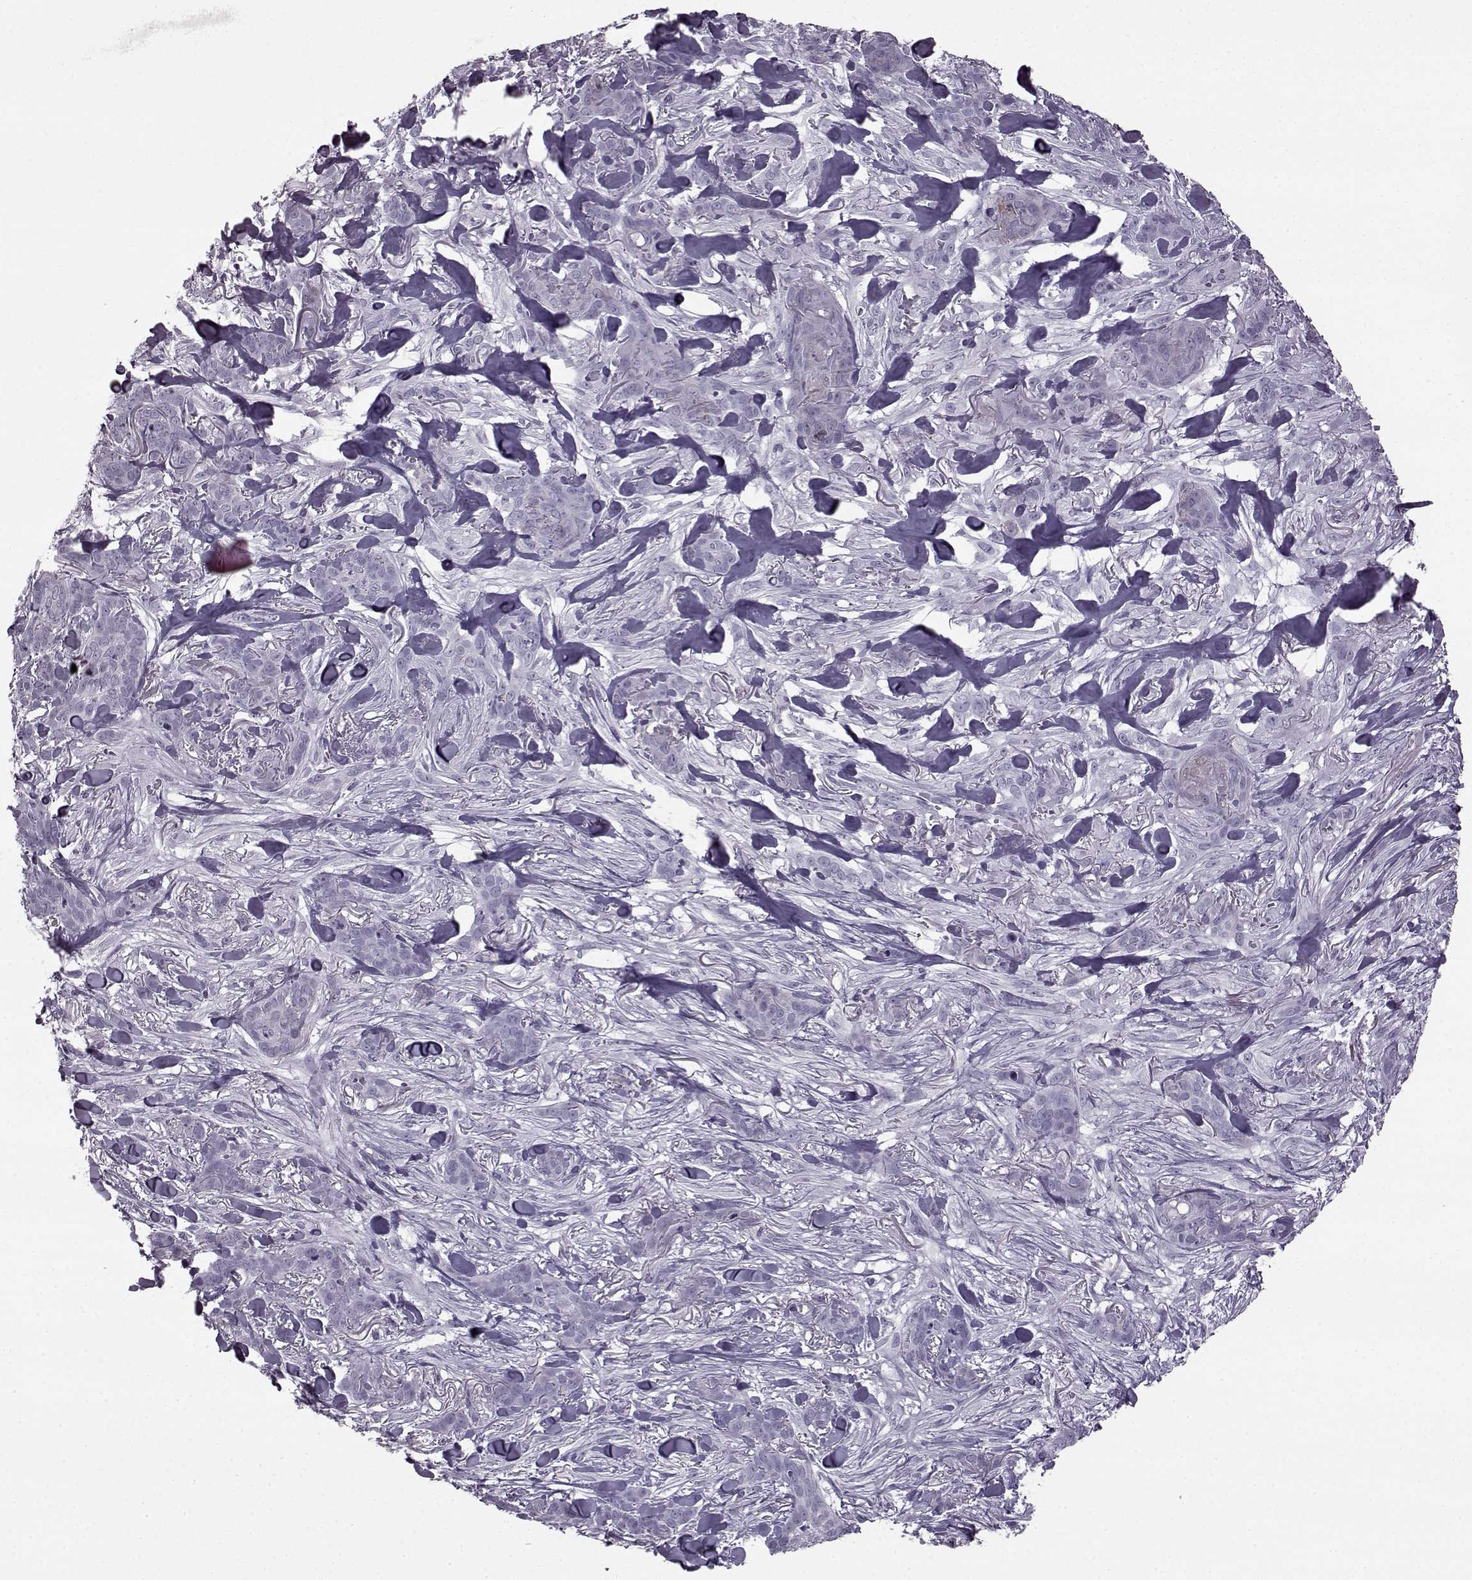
{"staining": {"intensity": "negative", "quantity": "none", "location": "none"}, "tissue": "skin cancer", "cell_type": "Tumor cells", "image_type": "cancer", "snomed": [{"axis": "morphology", "description": "Basal cell carcinoma"}, {"axis": "topography", "description": "Skin"}], "caption": "Tumor cells show no significant expression in skin cancer.", "gene": "SLC28A2", "patient": {"sex": "female", "age": 61}}